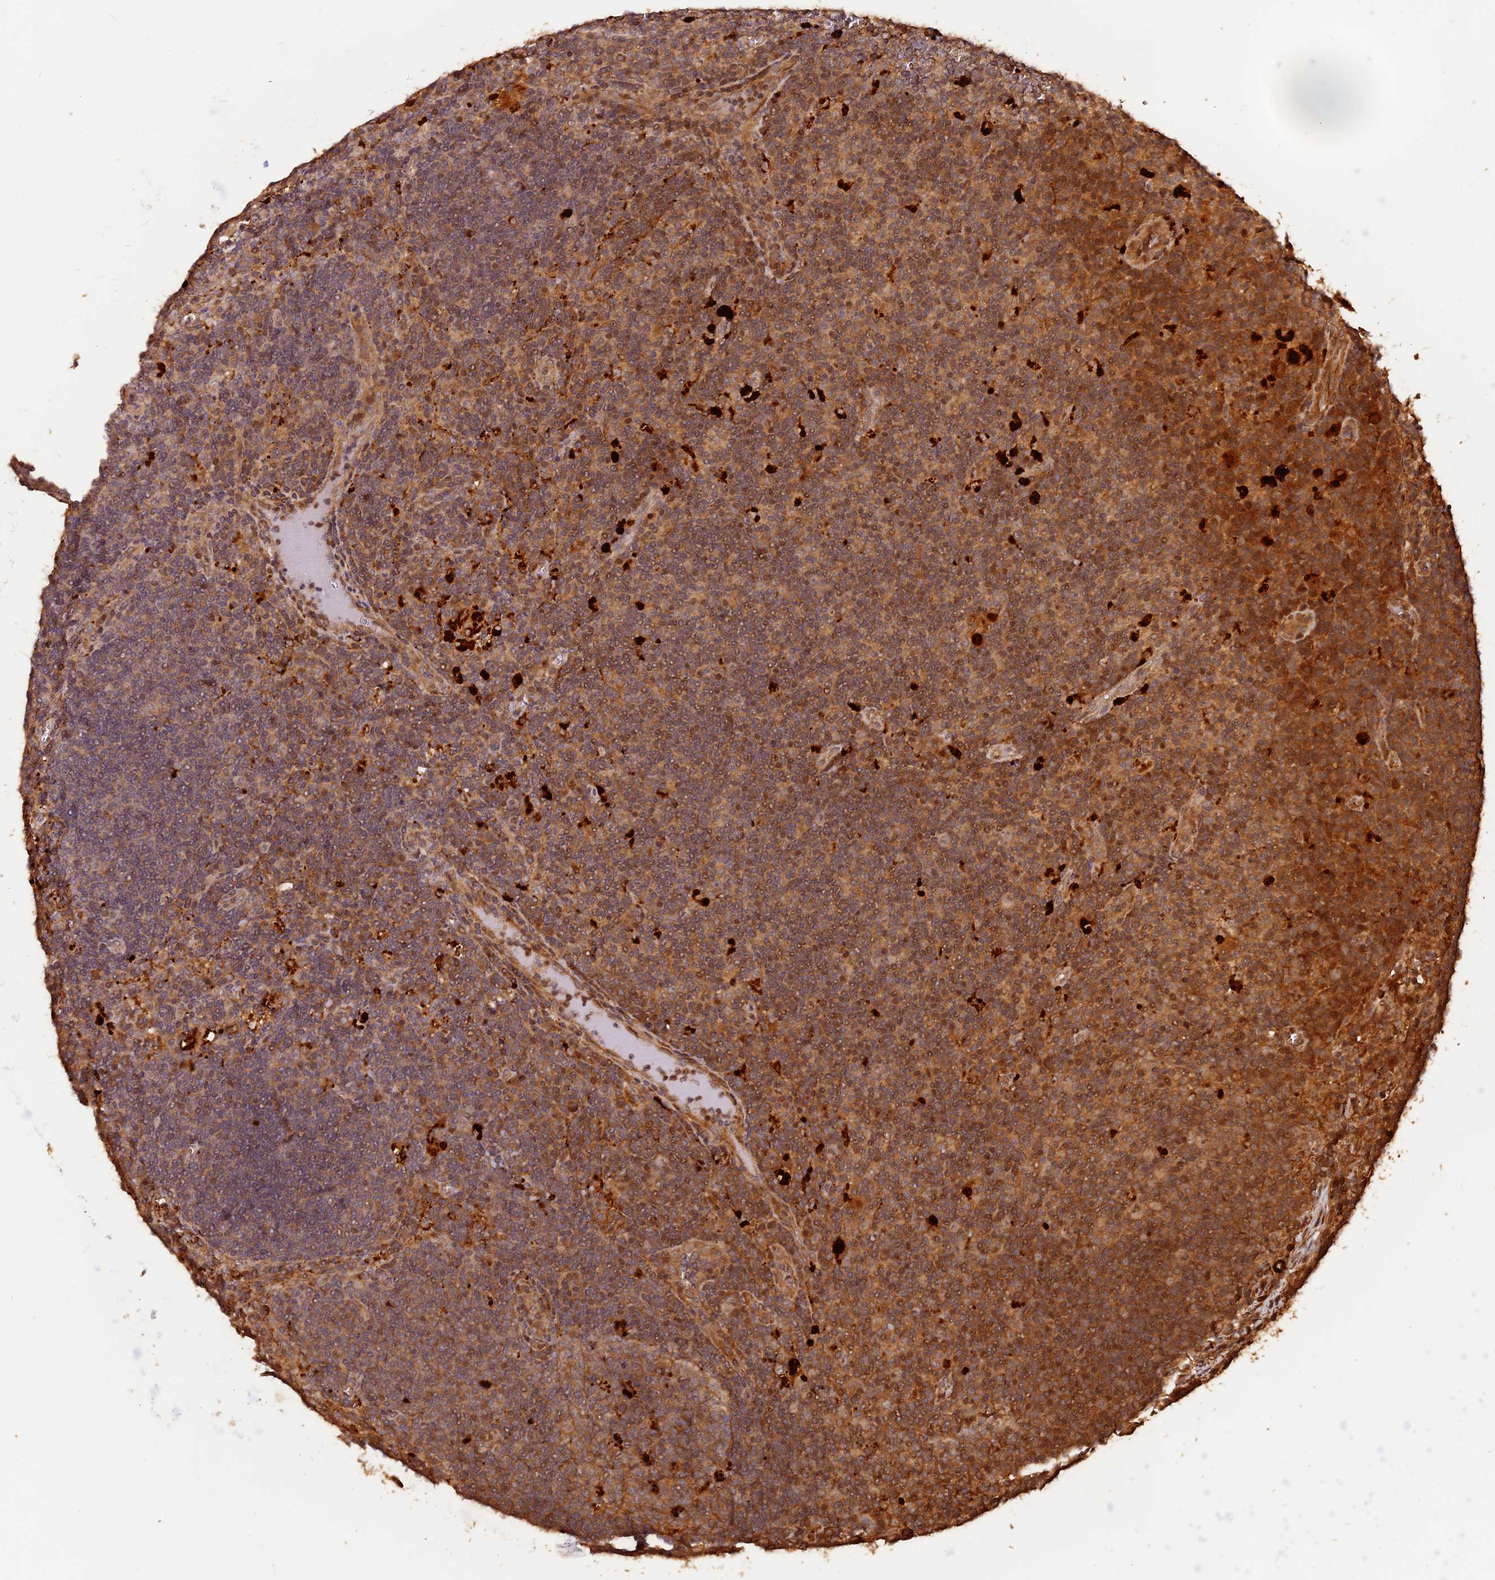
{"staining": {"intensity": "moderate", "quantity": ">75%", "location": "cytoplasmic/membranous"}, "tissue": "lymph node", "cell_type": "Germinal center cells", "image_type": "normal", "snomed": [{"axis": "morphology", "description": "Normal tissue, NOS"}, {"axis": "topography", "description": "Lymph node"}], "caption": "Moderate cytoplasmic/membranous staining is identified in about >75% of germinal center cells in unremarkable lymph node. The protein is stained brown, and the nuclei are stained in blue (DAB IHC with brightfield microscopy, high magnification).", "gene": "MMP15", "patient": {"sex": "male", "age": 58}}